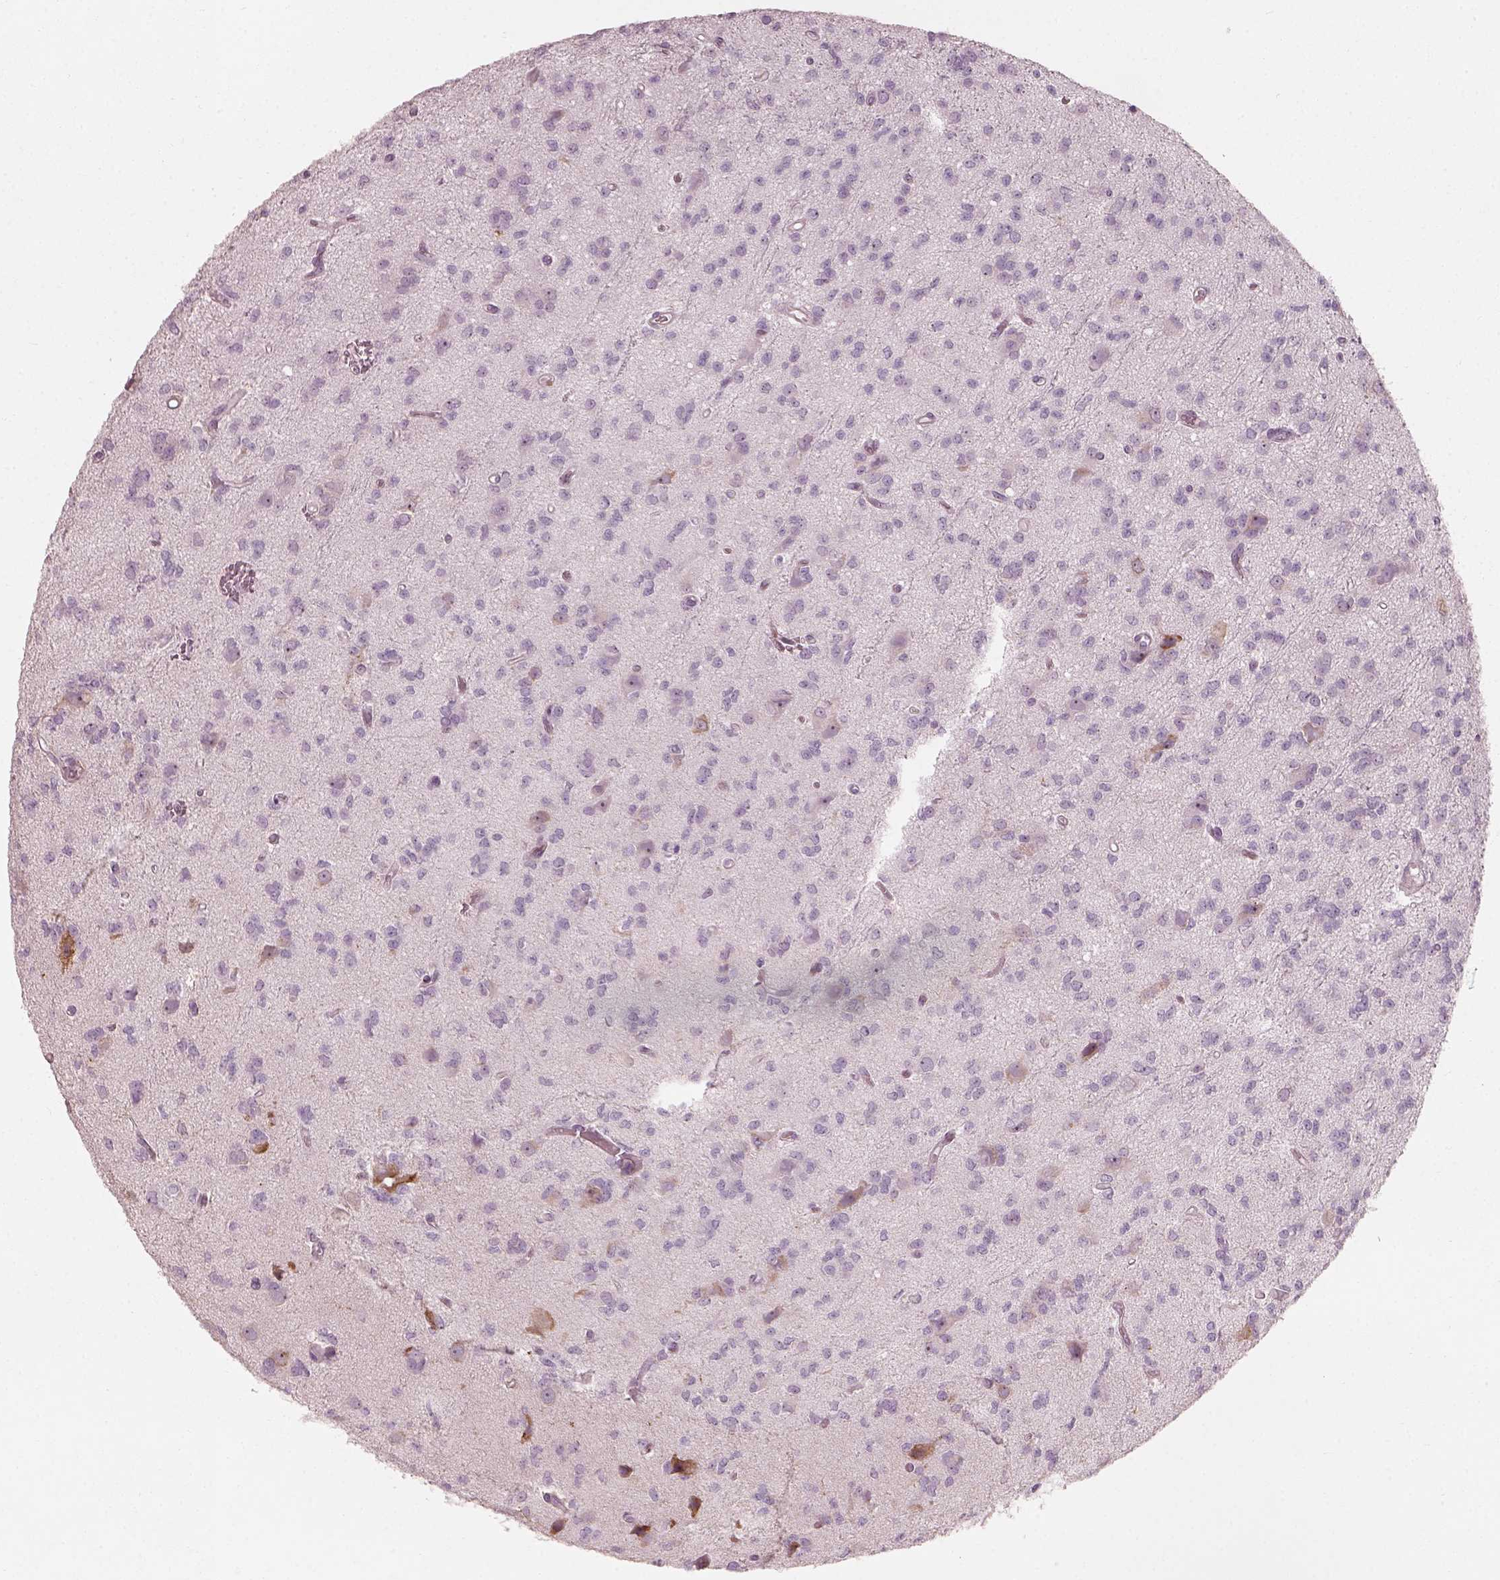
{"staining": {"intensity": "negative", "quantity": "none", "location": "none"}, "tissue": "glioma", "cell_type": "Tumor cells", "image_type": "cancer", "snomed": [{"axis": "morphology", "description": "Glioma, malignant, Low grade"}, {"axis": "topography", "description": "Brain"}], "caption": "An immunohistochemistry (IHC) photomicrograph of malignant glioma (low-grade) is shown. There is no staining in tumor cells of malignant glioma (low-grade). (DAB immunohistochemistry (IHC) visualized using brightfield microscopy, high magnification).", "gene": "CDS1", "patient": {"sex": "male", "age": 27}}